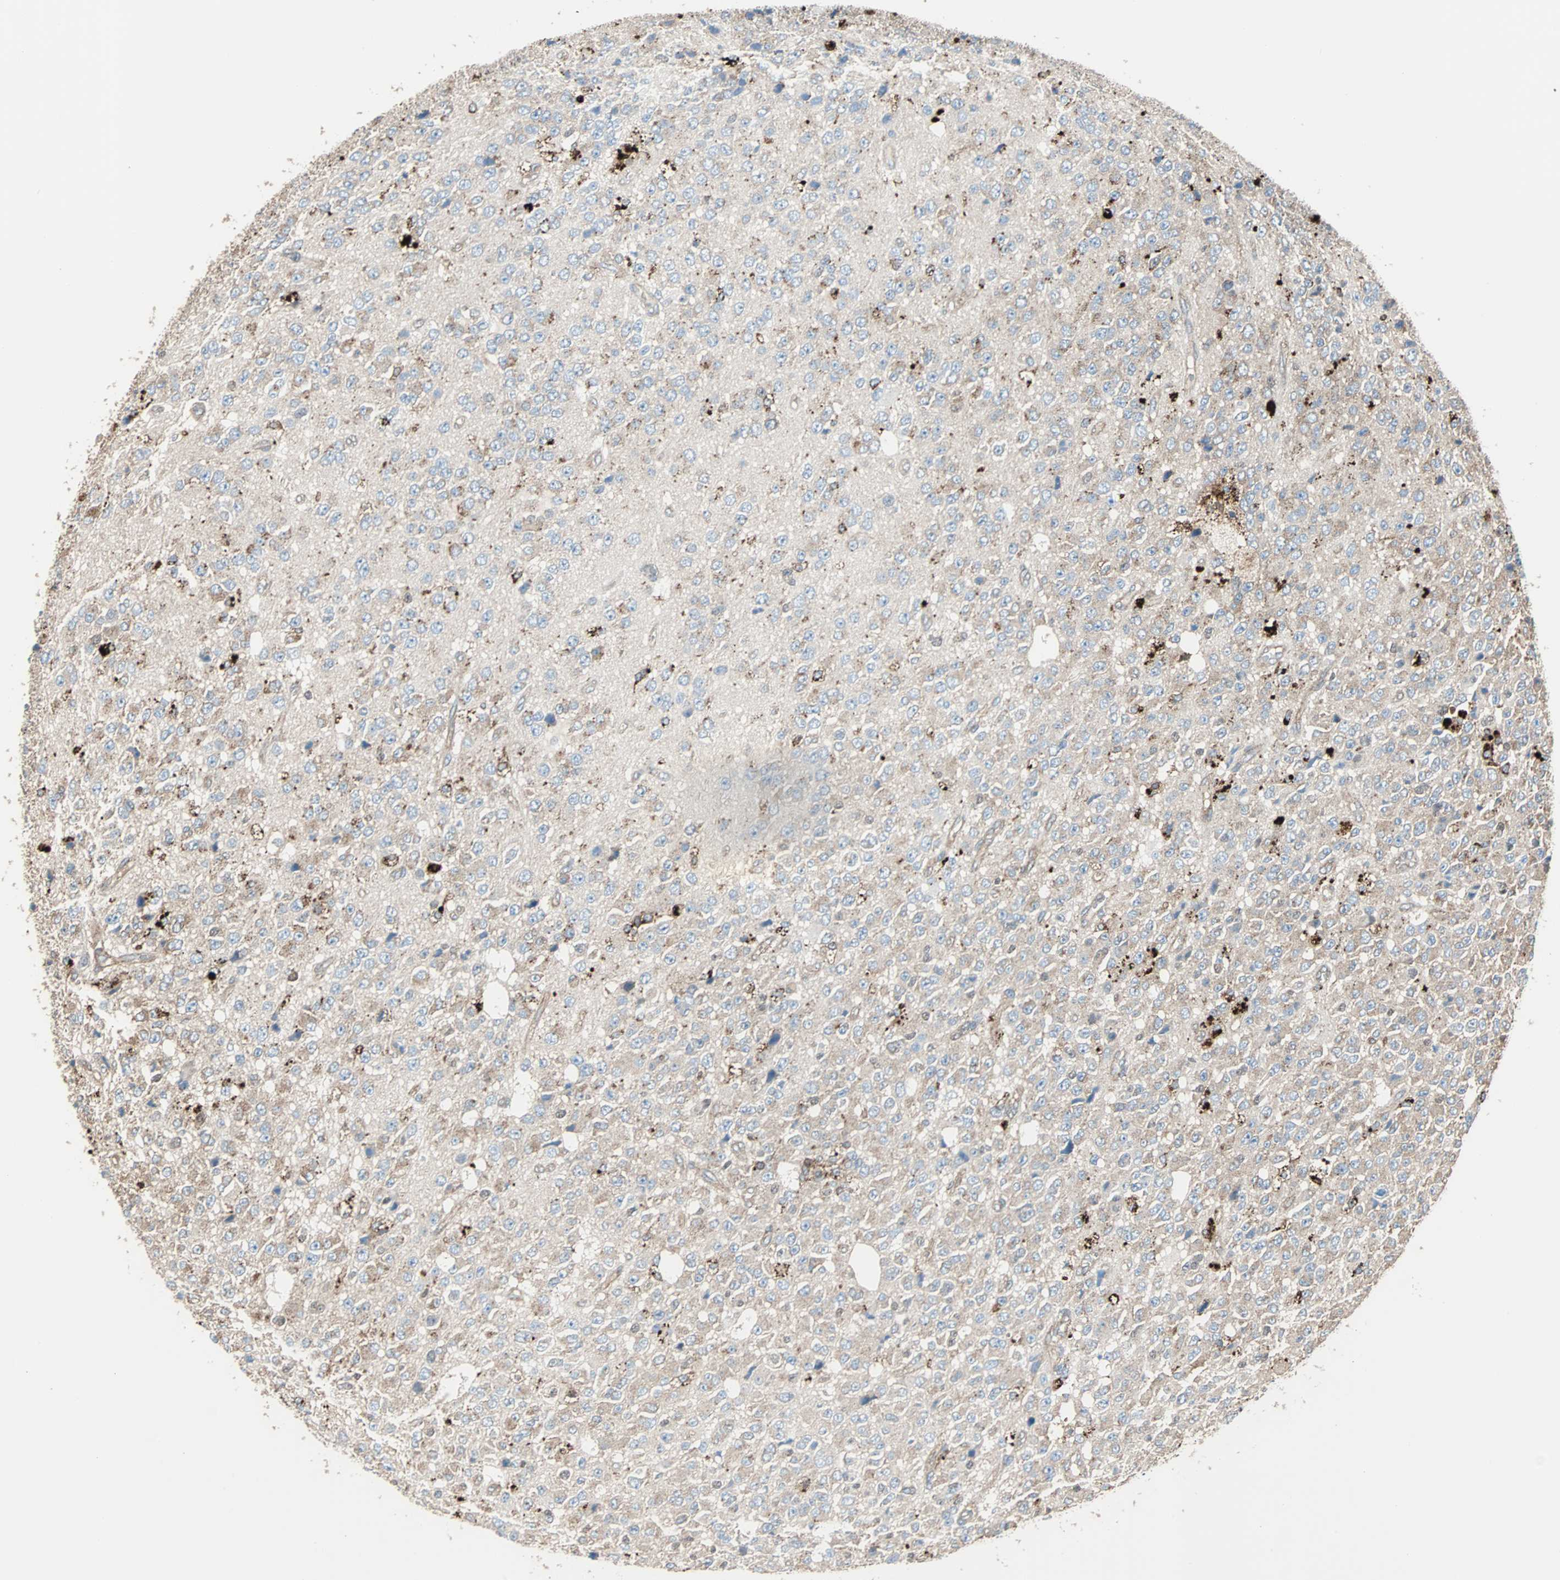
{"staining": {"intensity": "weak", "quantity": ">75%", "location": "cytoplasmic/membranous"}, "tissue": "glioma", "cell_type": "Tumor cells", "image_type": "cancer", "snomed": [{"axis": "morphology", "description": "Glioma, malignant, High grade"}, {"axis": "topography", "description": "pancreas cauda"}], "caption": "The photomicrograph exhibits staining of glioma, revealing weak cytoplasmic/membranous protein expression (brown color) within tumor cells. The staining is performed using DAB (3,3'-diaminobenzidine) brown chromogen to label protein expression. The nuclei are counter-stained blue using hematoxylin.", "gene": "RELA", "patient": {"sex": "male", "age": 60}}